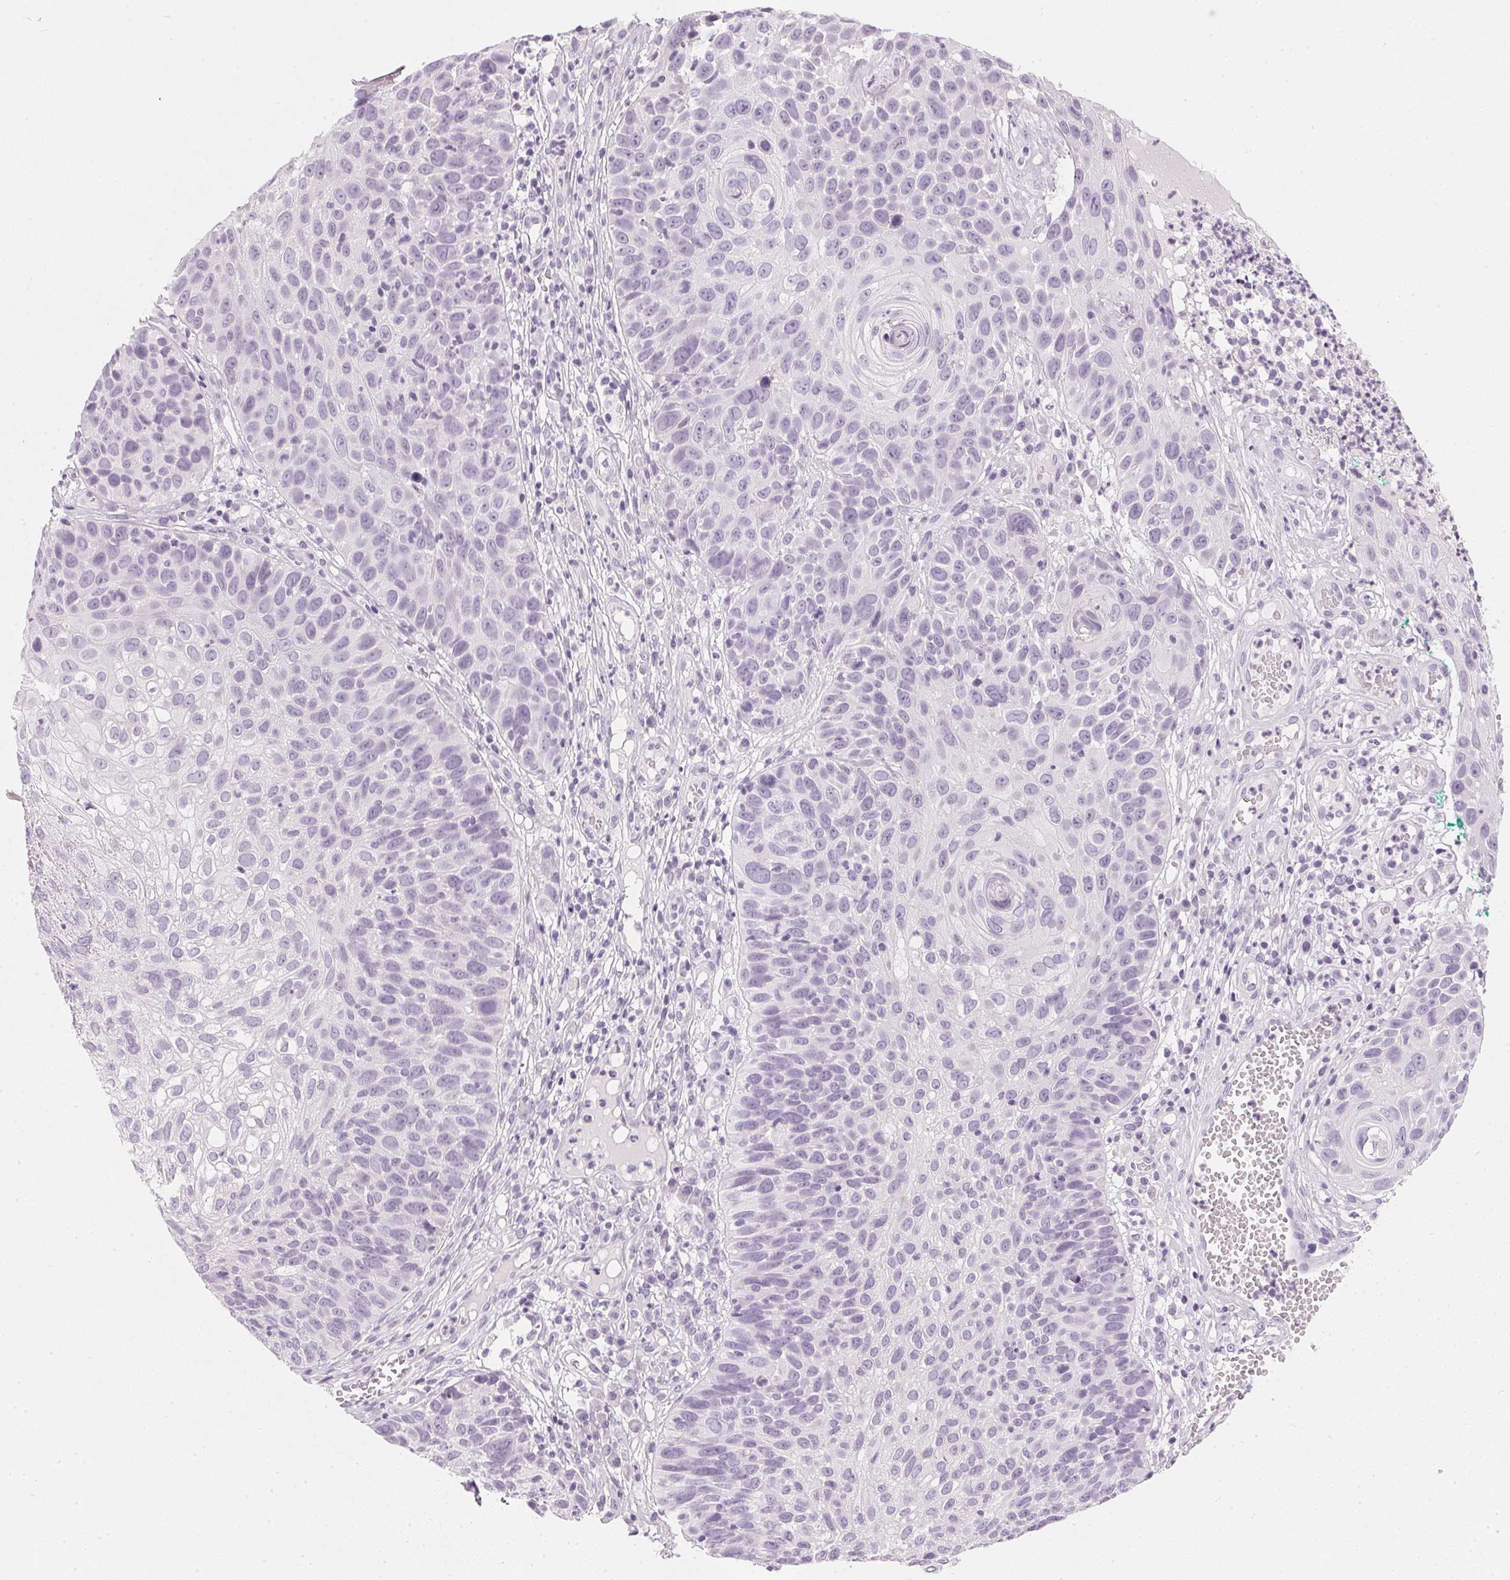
{"staining": {"intensity": "negative", "quantity": "none", "location": "none"}, "tissue": "skin cancer", "cell_type": "Tumor cells", "image_type": "cancer", "snomed": [{"axis": "morphology", "description": "Squamous cell carcinoma, NOS"}, {"axis": "topography", "description": "Skin"}], "caption": "Immunohistochemistry micrograph of squamous cell carcinoma (skin) stained for a protein (brown), which displays no staining in tumor cells. (Immunohistochemistry, brightfield microscopy, high magnification).", "gene": "CHST4", "patient": {"sex": "male", "age": 92}}